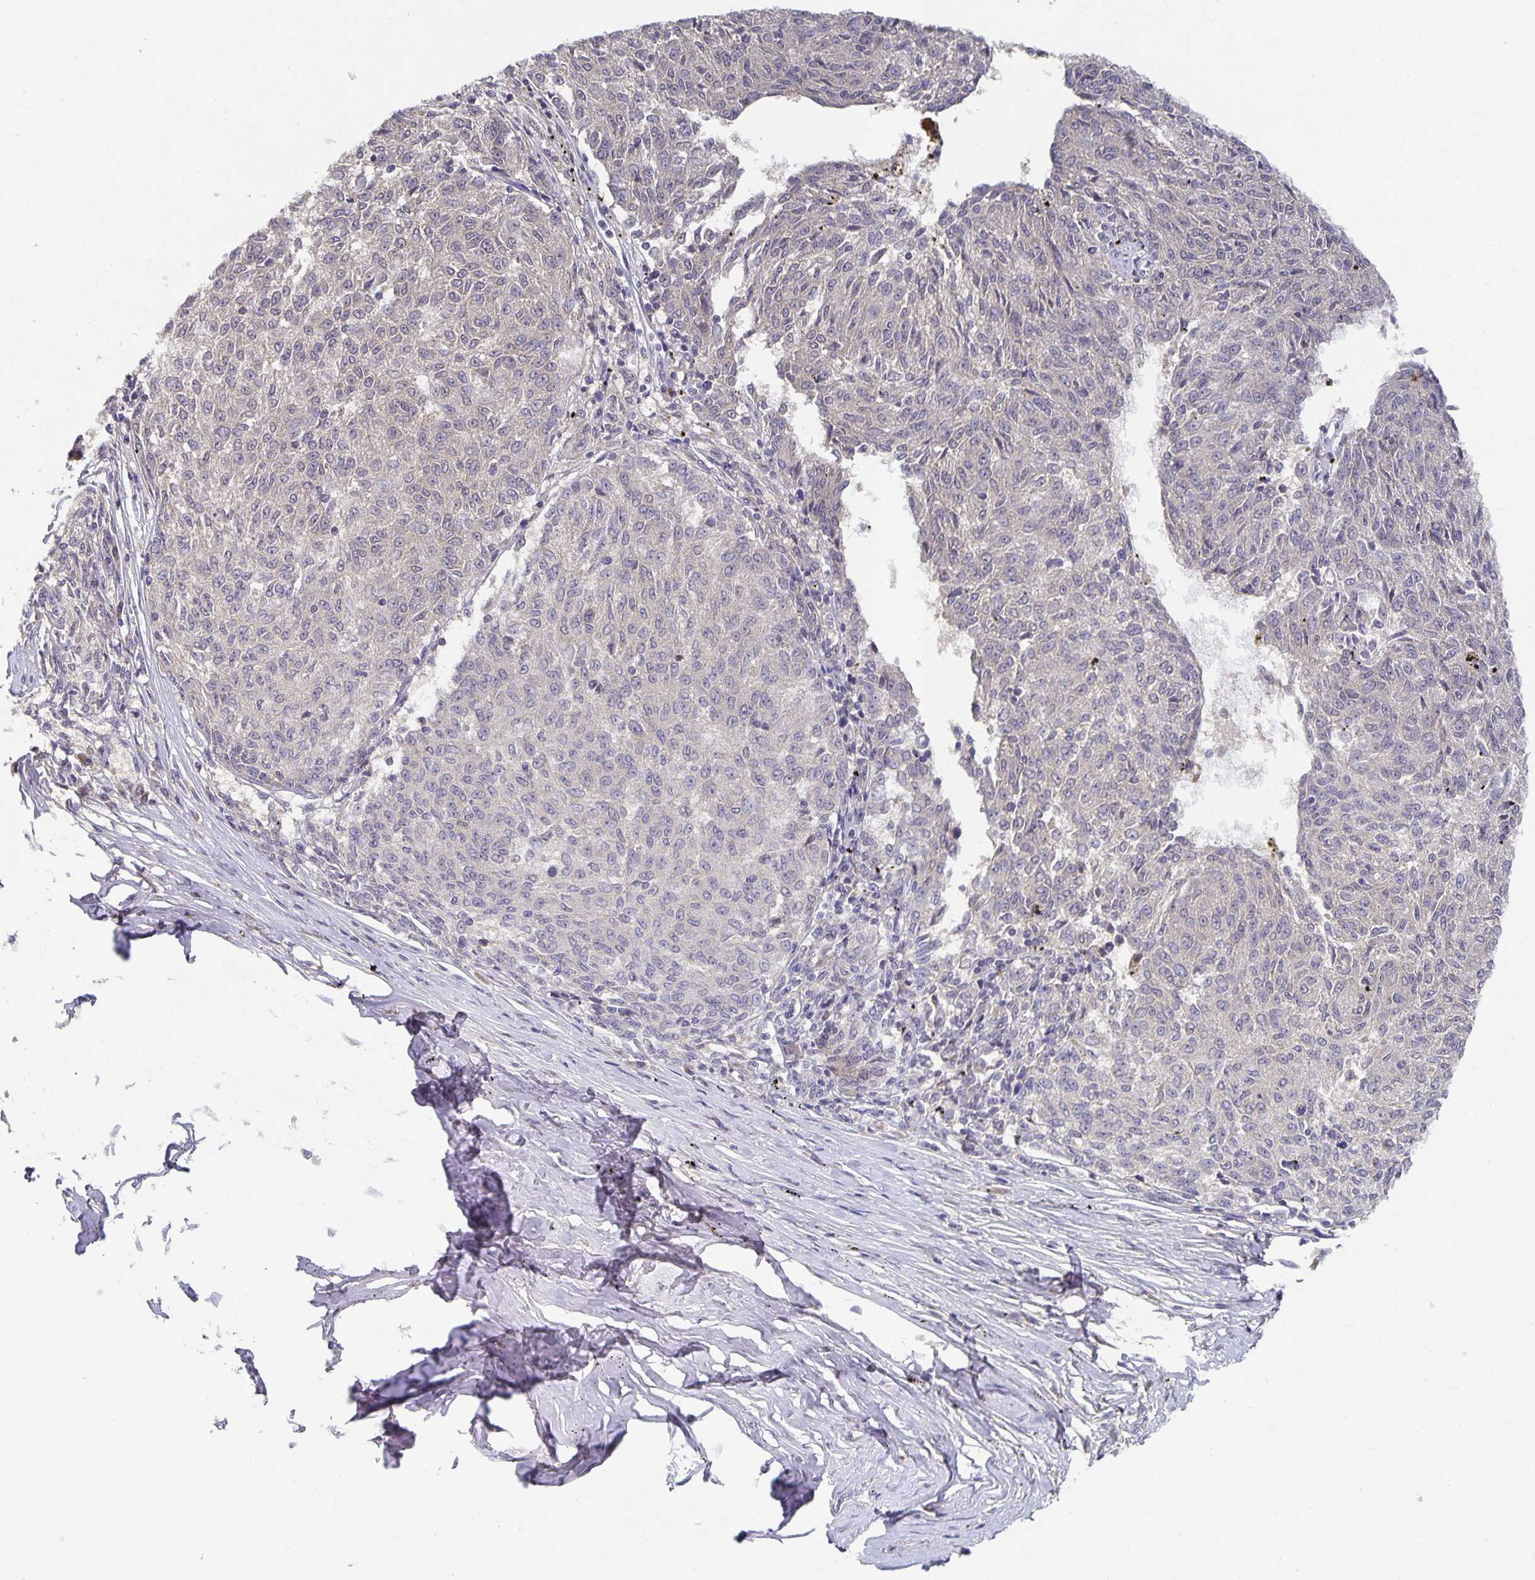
{"staining": {"intensity": "negative", "quantity": "none", "location": "none"}, "tissue": "melanoma", "cell_type": "Tumor cells", "image_type": "cancer", "snomed": [{"axis": "morphology", "description": "Malignant melanoma, NOS"}, {"axis": "topography", "description": "Skin"}], "caption": "This is an IHC photomicrograph of melanoma. There is no expression in tumor cells.", "gene": "HEPN1", "patient": {"sex": "female", "age": 72}}